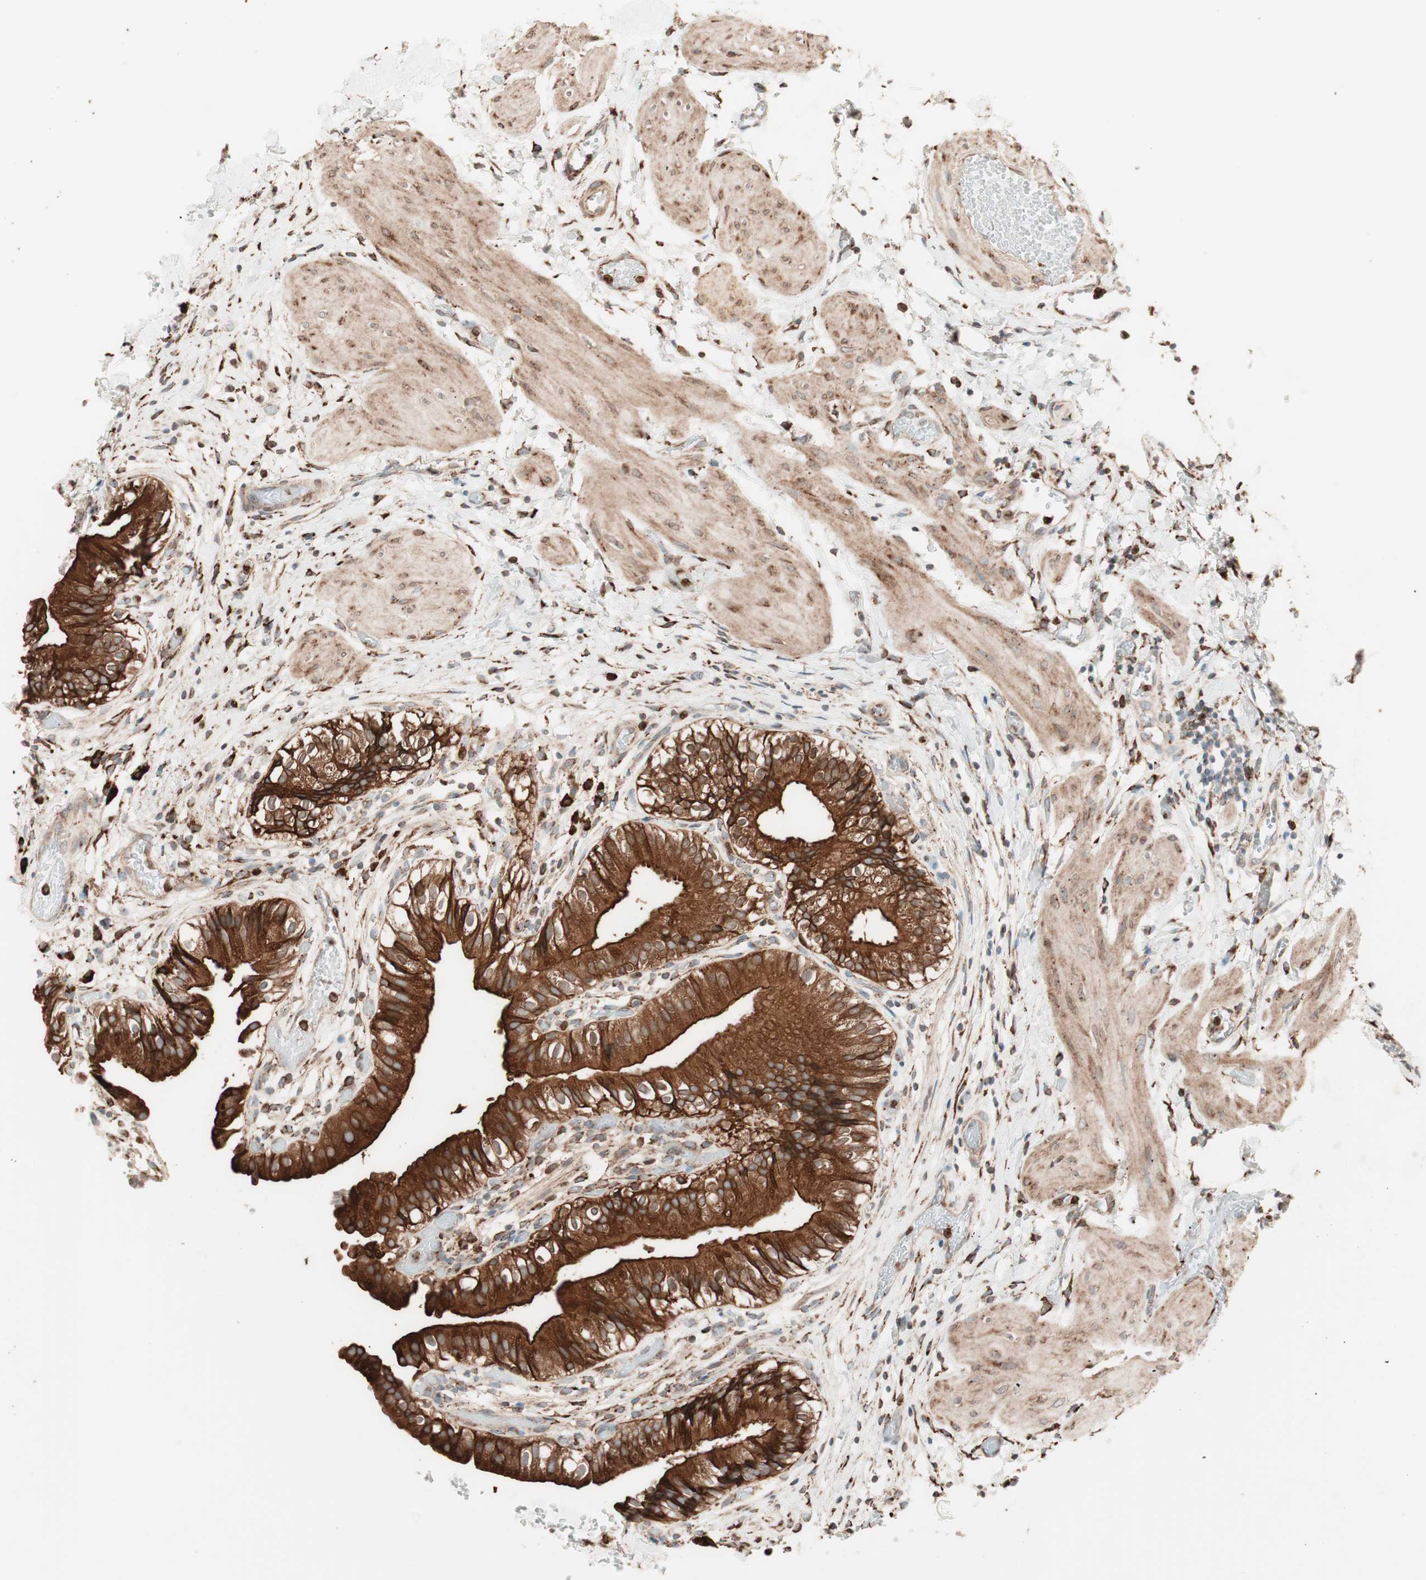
{"staining": {"intensity": "strong", "quantity": ">75%", "location": "cytoplasmic/membranous"}, "tissue": "gallbladder", "cell_type": "Glandular cells", "image_type": "normal", "snomed": [{"axis": "morphology", "description": "Normal tissue, NOS"}, {"axis": "topography", "description": "Gallbladder"}], "caption": "Gallbladder stained with DAB IHC exhibits high levels of strong cytoplasmic/membranous positivity in approximately >75% of glandular cells. Immunohistochemistry stains the protein in brown and the nuclei are stained blue.", "gene": "VEGFA", "patient": {"sex": "male", "age": 65}}